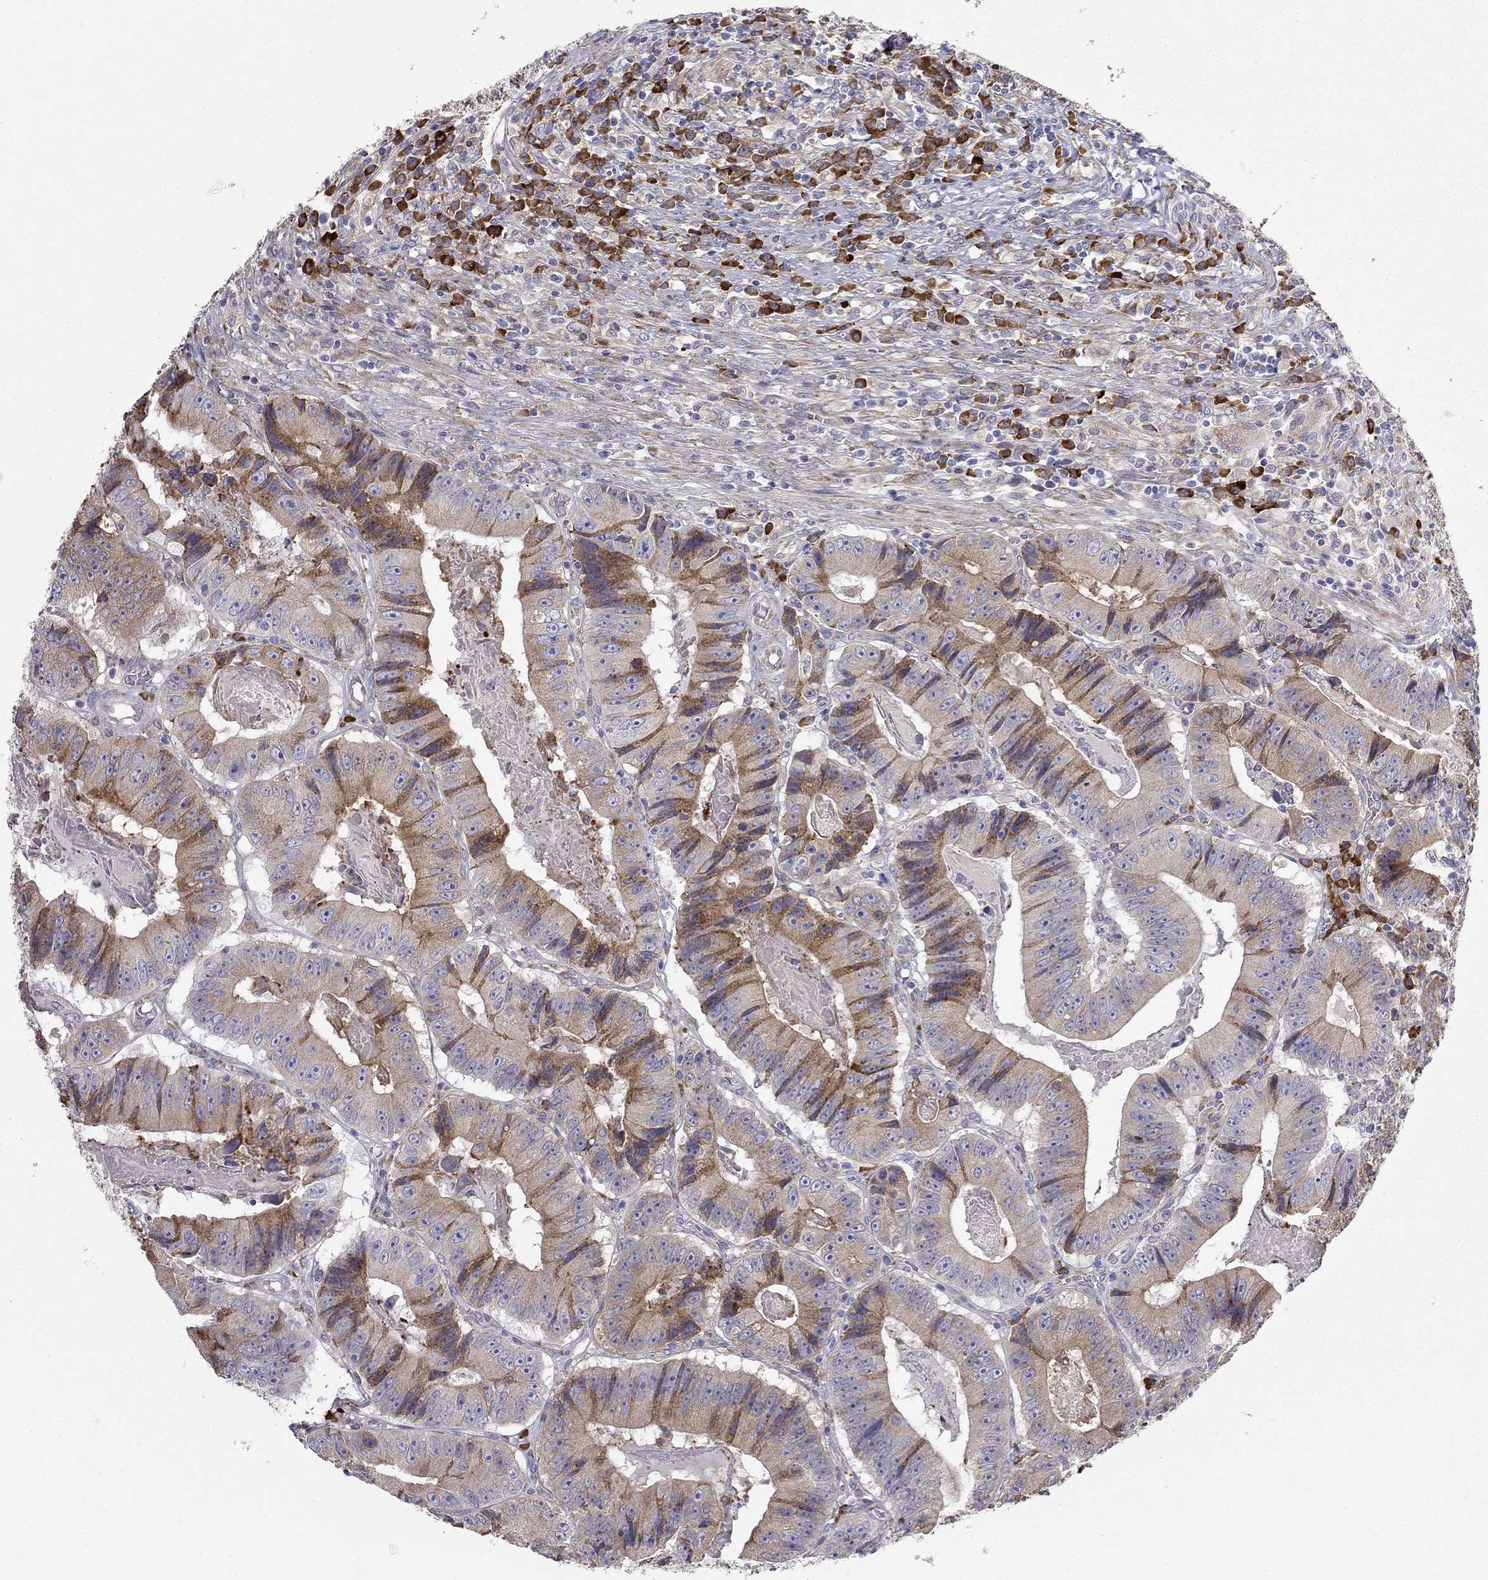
{"staining": {"intensity": "moderate", "quantity": ">75%", "location": "cytoplasmic/membranous"}, "tissue": "colorectal cancer", "cell_type": "Tumor cells", "image_type": "cancer", "snomed": [{"axis": "morphology", "description": "Adenocarcinoma, NOS"}, {"axis": "topography", "description": "Colon"}], "caption": "A high-resolution histopathology image shows immunohistochemistry staining of colorectal cancer, which displays moderate cytoplasmic/membranous expression in about >75% of tumor cells. The protein is shown in brown color, while the nuclei are stained blue.", "gene": "LONRF2", "patient": {"sex": "female", "age": 86}}